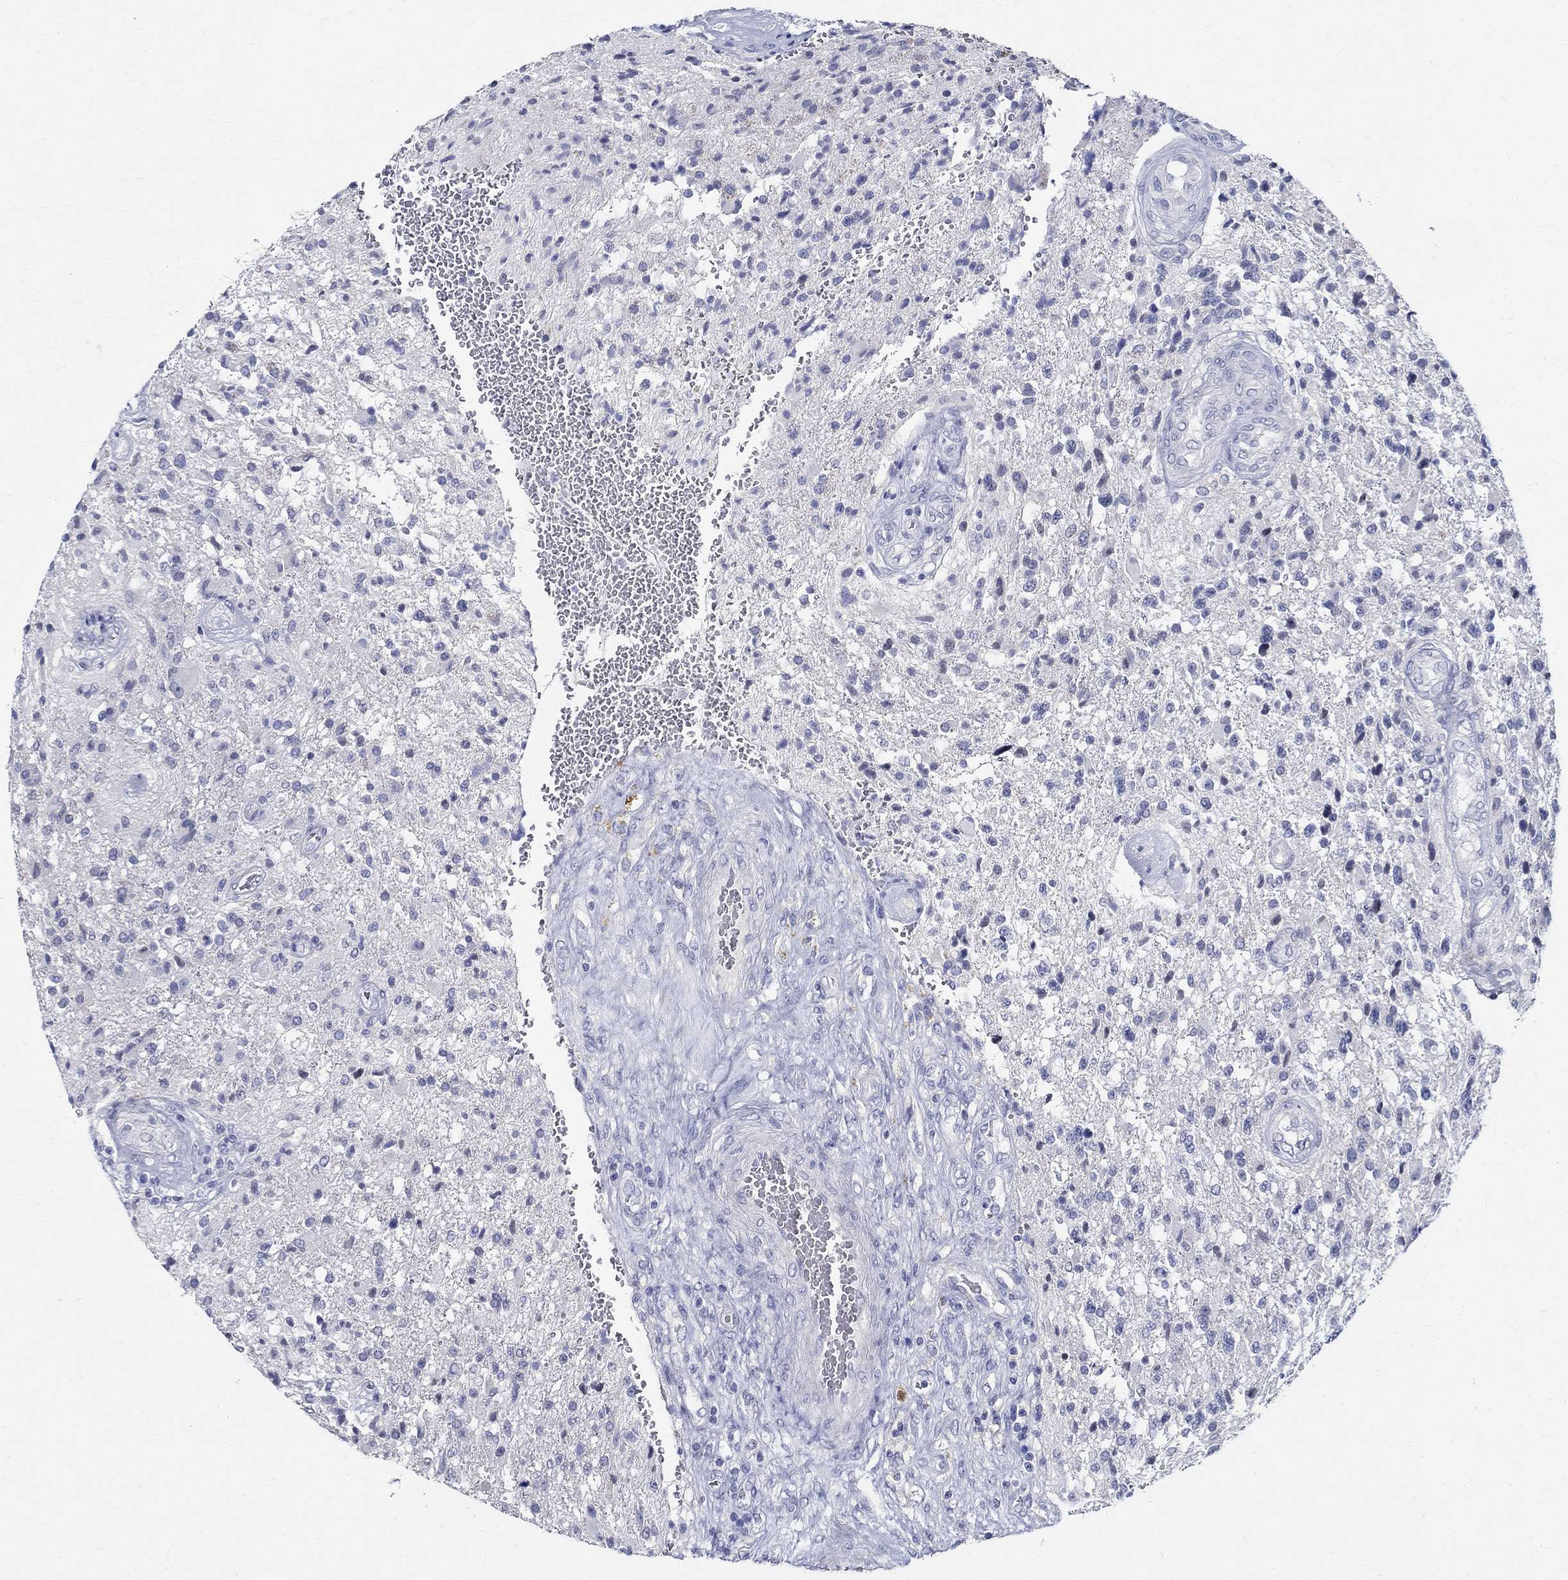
{"staining": {"intensity": "negative", "quantity": "none", "location": "none"}, "tissue": "glioma", "cell_type": "Tumor cells", "image_type": "cancer", "snomed": [{"axis": "morphology", "description": "Glioma, malignant, High grade"}, {"axis": "topography", "description": "Brain"}], "caption": "This is a image of immunohistochemistry staining of glioma, which shows no staining in tumor cells. Brightfield microscopy of immunohistochemistry stained with DAB (brown) and hematoxylin (blue), captured at high magnification.", "gene": "CETN1", "patient": {"sex": "male", "age": 56}}